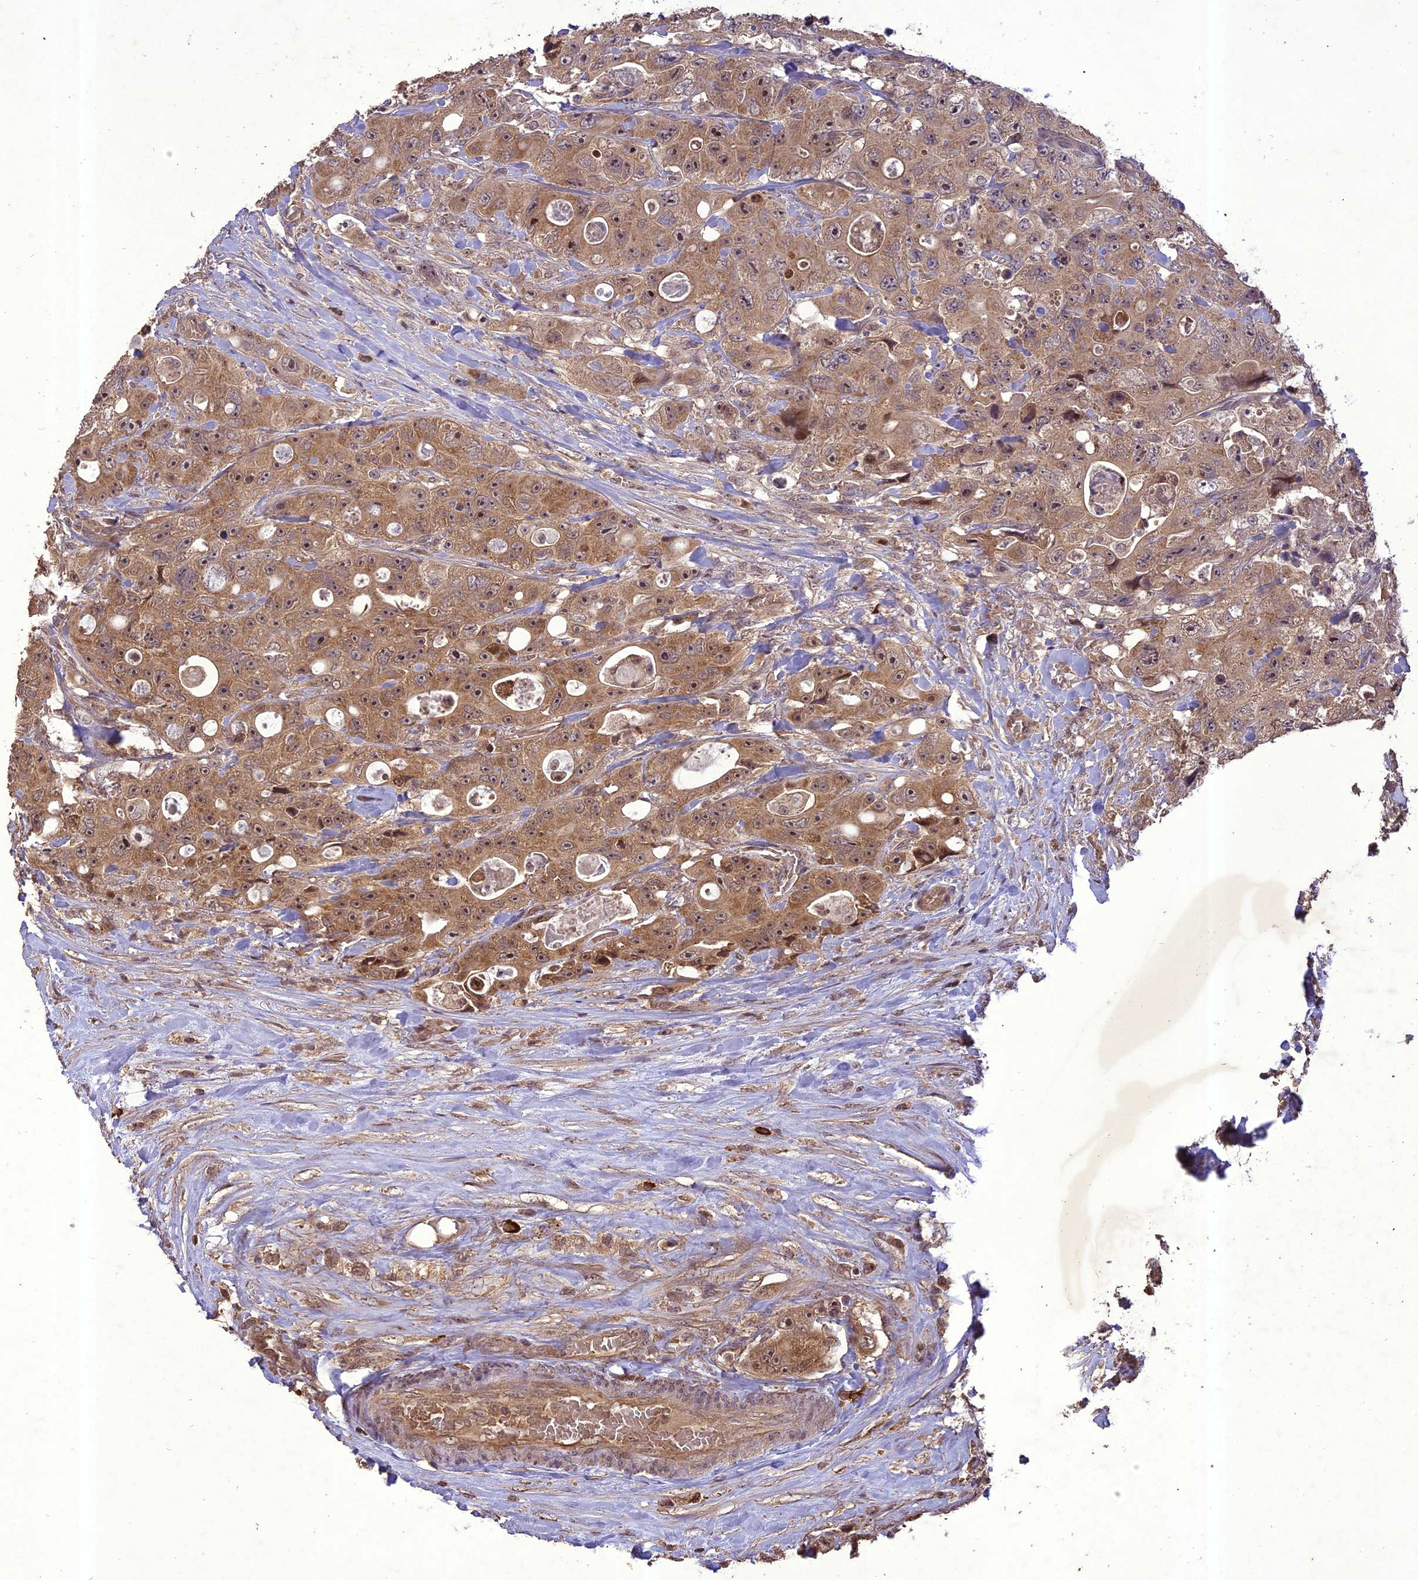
{"staining": {"intensity": "moderate", "quantity": ">75%", "location": "cytoplasmic/membranous,nuclear"}, "tissue": "colorectal cancer", "cell_type": "Tumor cells", "image_type": "cancer", "snomed": [{"axis": "morphology", "description": "Adenocarcinoma, NOS"}, {"axis": "topography", "description": "Colon"}], "caption": "Tumor cells demonstrate moderate cytoplasmic/membranous and nuclear positivity in about >75% of cells in colorectal cancer.", "gene": "TIGD7", "patient": {"sex": "female", "age": 46}}